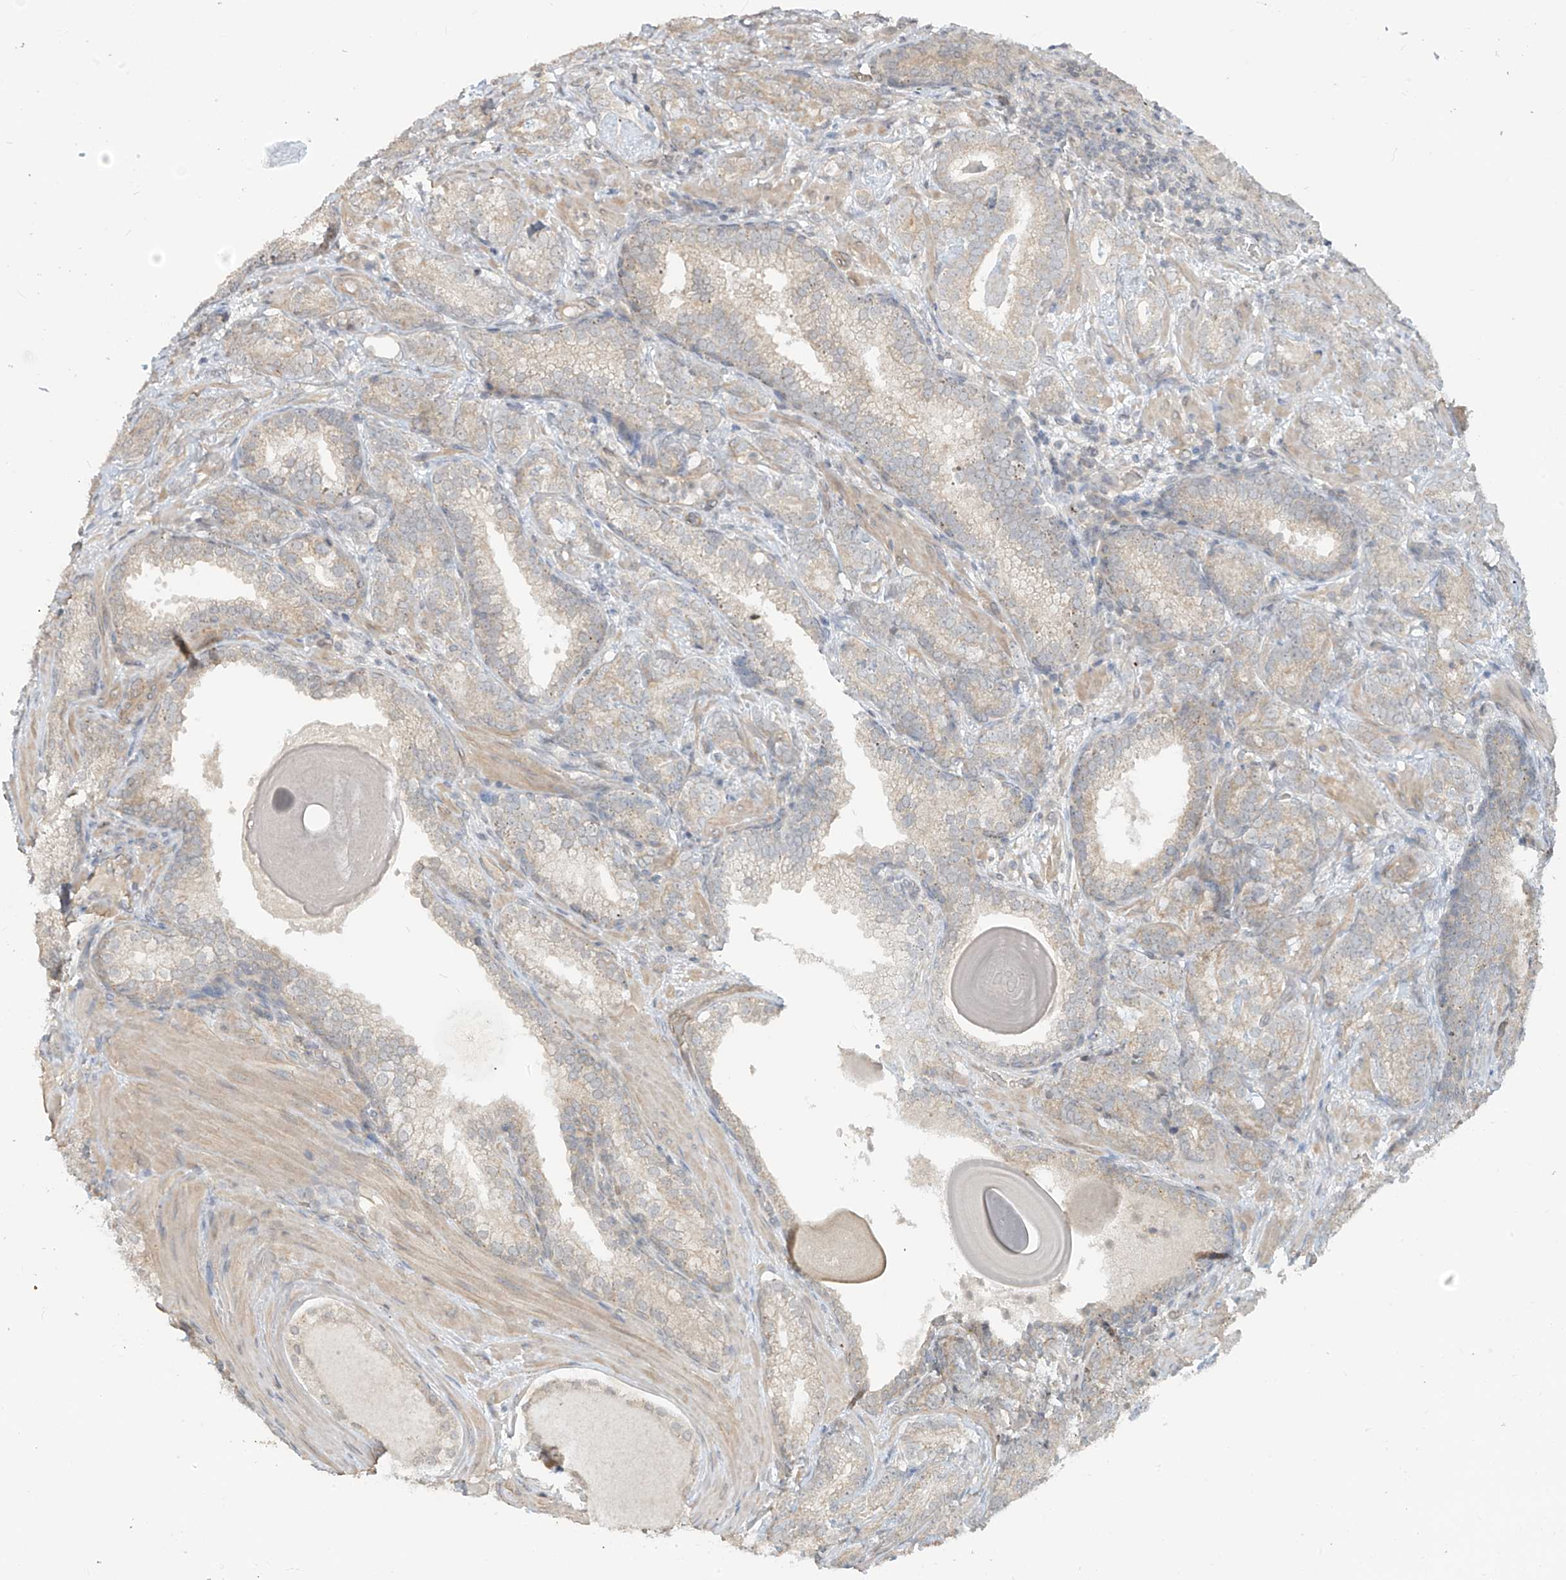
{"staining": {"intensity": "weak", "quantity": ">75%", "location": "cytoplasmic/membranous"}, "tissue": "prostate cancer", "cell_type": "Tumor cells", "image_type": "cancer", "snomed": [{"axis": "morphology", "description": "Adenocarcinoma, High grade"}, {"axis": "topography", "description": "Prostate"}], "caption": "DAB immunohistochemical staining of prostate cancer displays weak cytoplasmic/membranous protein expression in approximately >75% of tumor cells.", "gene": "DGKQ", "patient": {"sex": "male", "age": 66}}